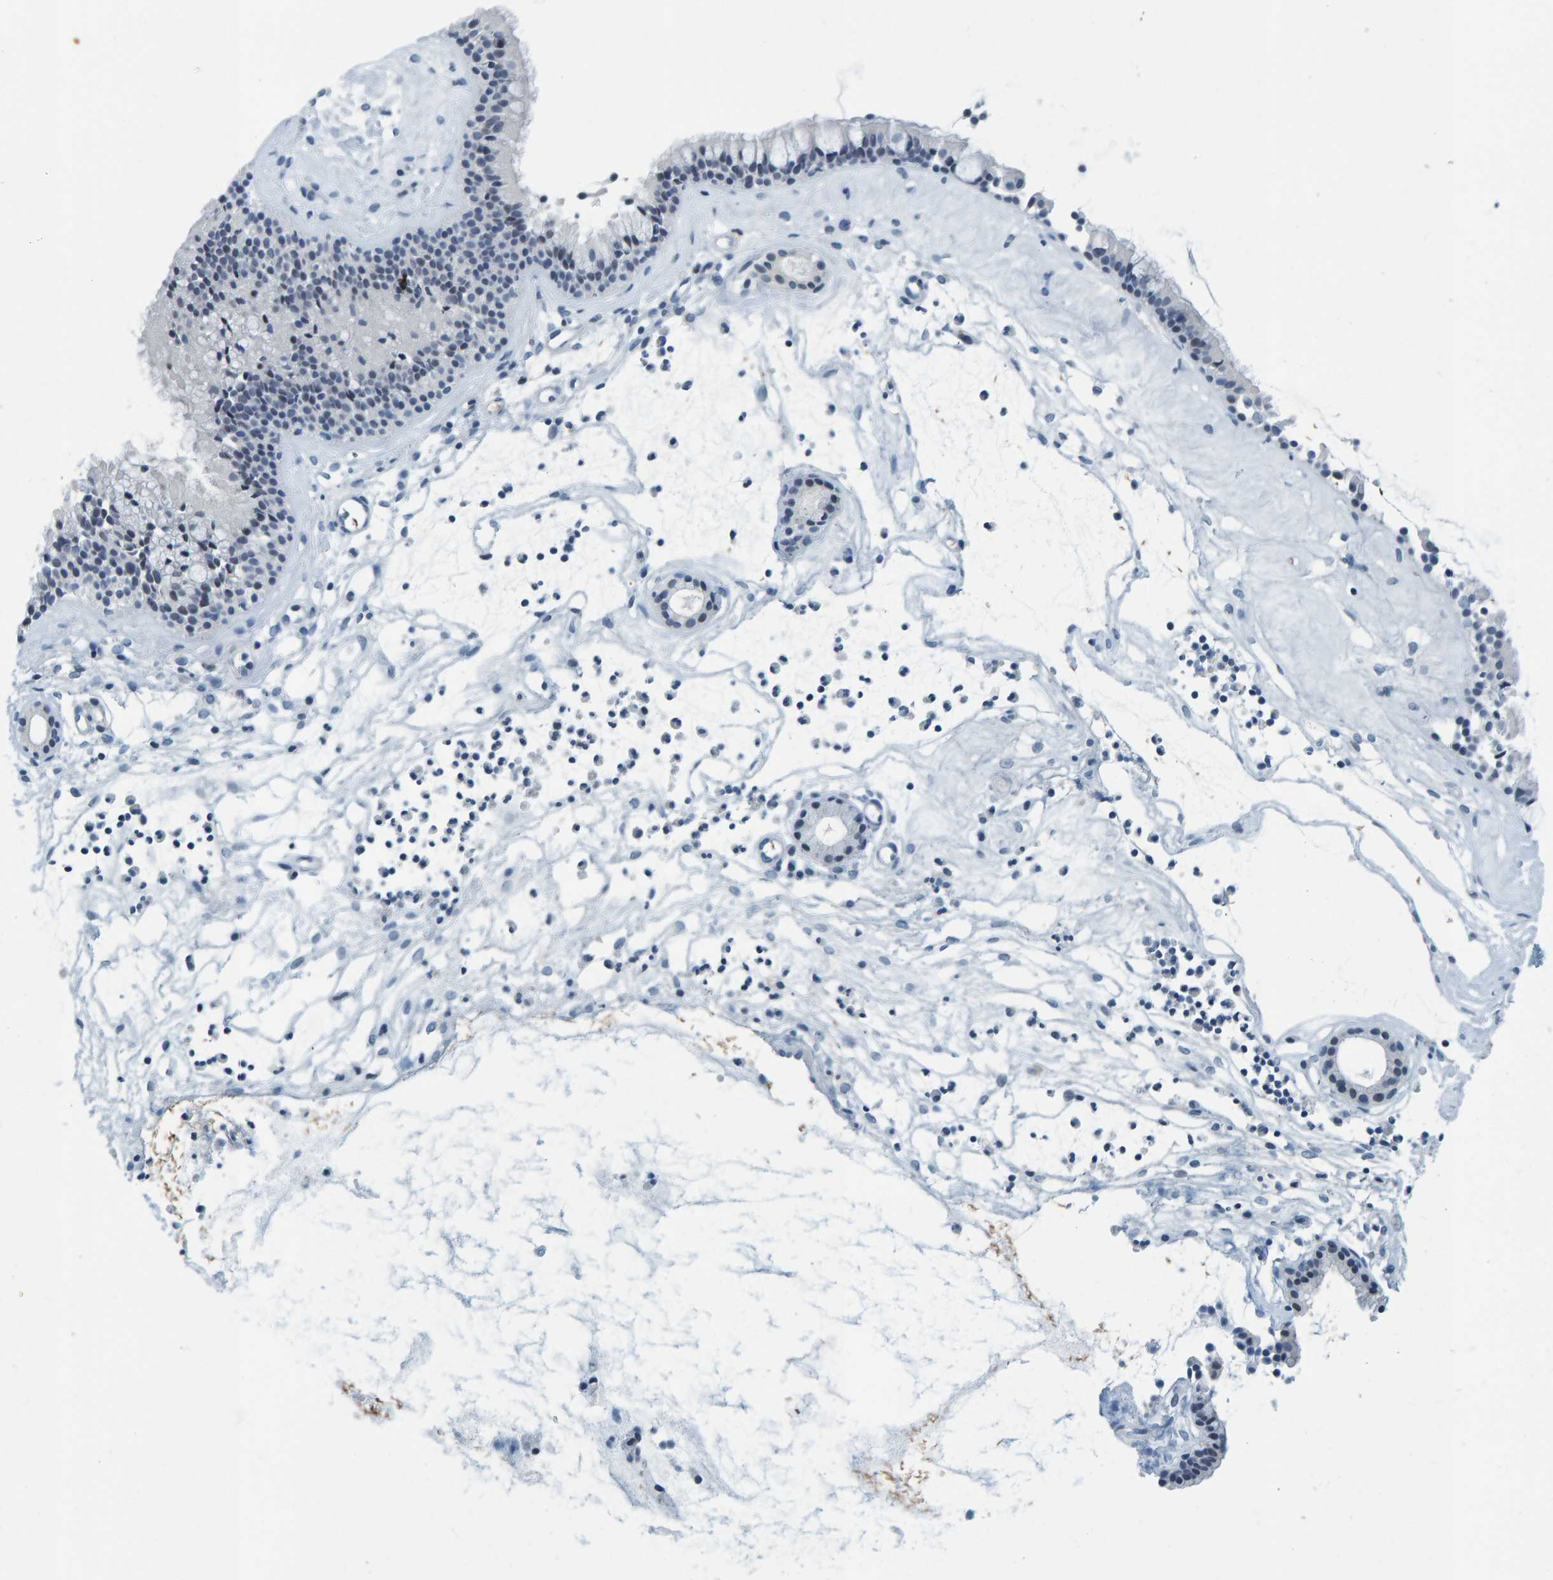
{"staining": {"intensity": "weak", "quantity": "<25%", "location": "nuclear"}, "tissue": "nasopharynx", "cell_type": "Respiratory epithelial cells", "image_type": "normal", "snomed": [{"axis": "morphology", "description": "Normal tissue, NOS"}, {"axis": "topography", "description": "Nasopharynx"}], "caption": "Micrograph shows no protein positivity in respiratory epithelial cells of benign nasopharynx.", "gene": "CNP", "patient": {"sex": "female", "age": 42}}